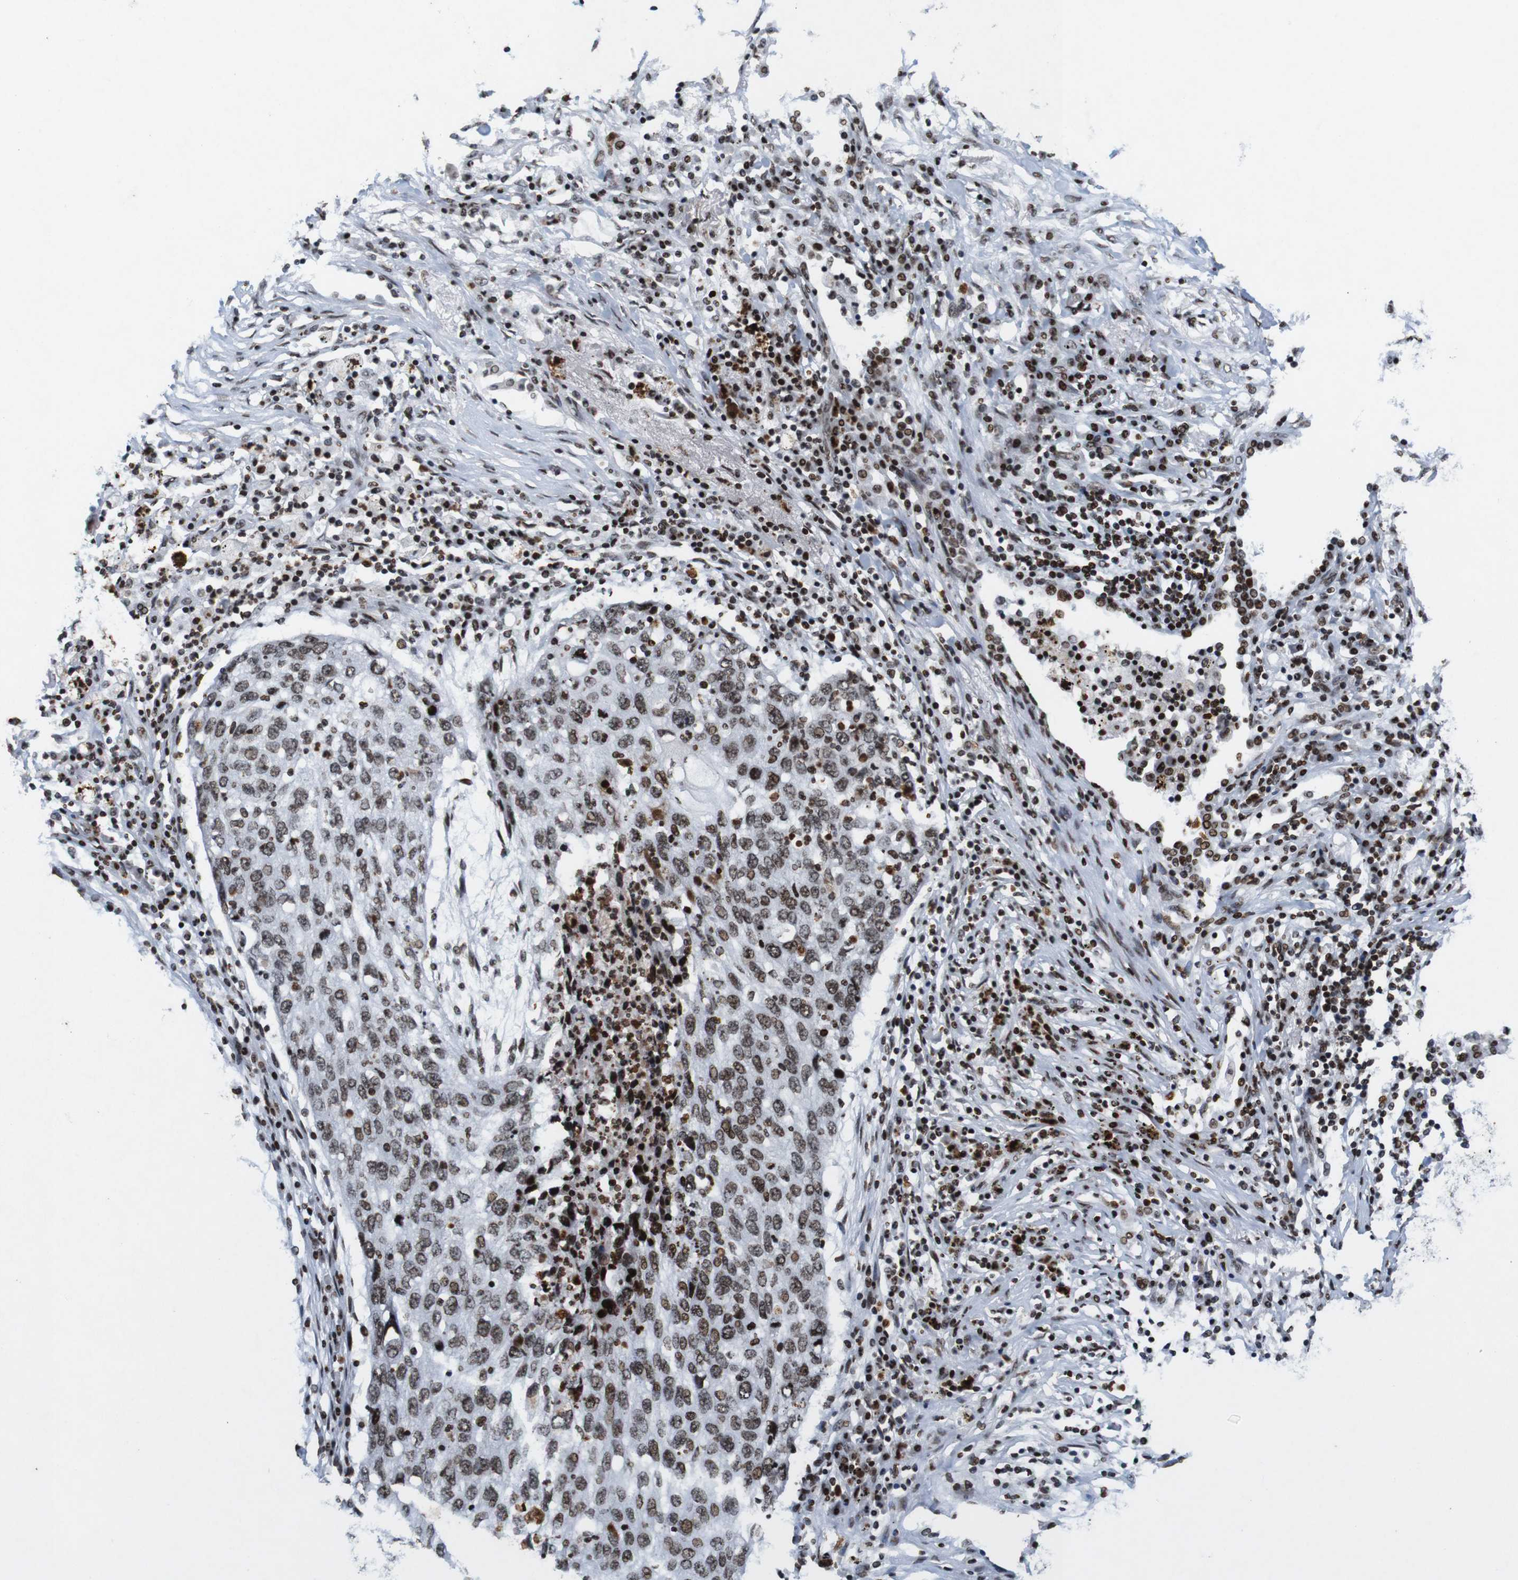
{"staining": {"intensity": "moderate", "quantity": ">75%", "location": "nuclear"}, "tissue": "lung cancer", "cell_type": "Tumor cells", "image_type": "cancer", "snomed": [{"axis": "morphology", "description": "Squamous cell carcinoma, NOS"}, {"axis": "topography", "description": "Lung"}], "caption": "Lung squamous cell carcinoma stained with a brown dye shows moderate nuclear positive staining in about >75% of tumor cells.", "gene": "MAGEH1", "patient": {"sex": "female", "age": 63}}